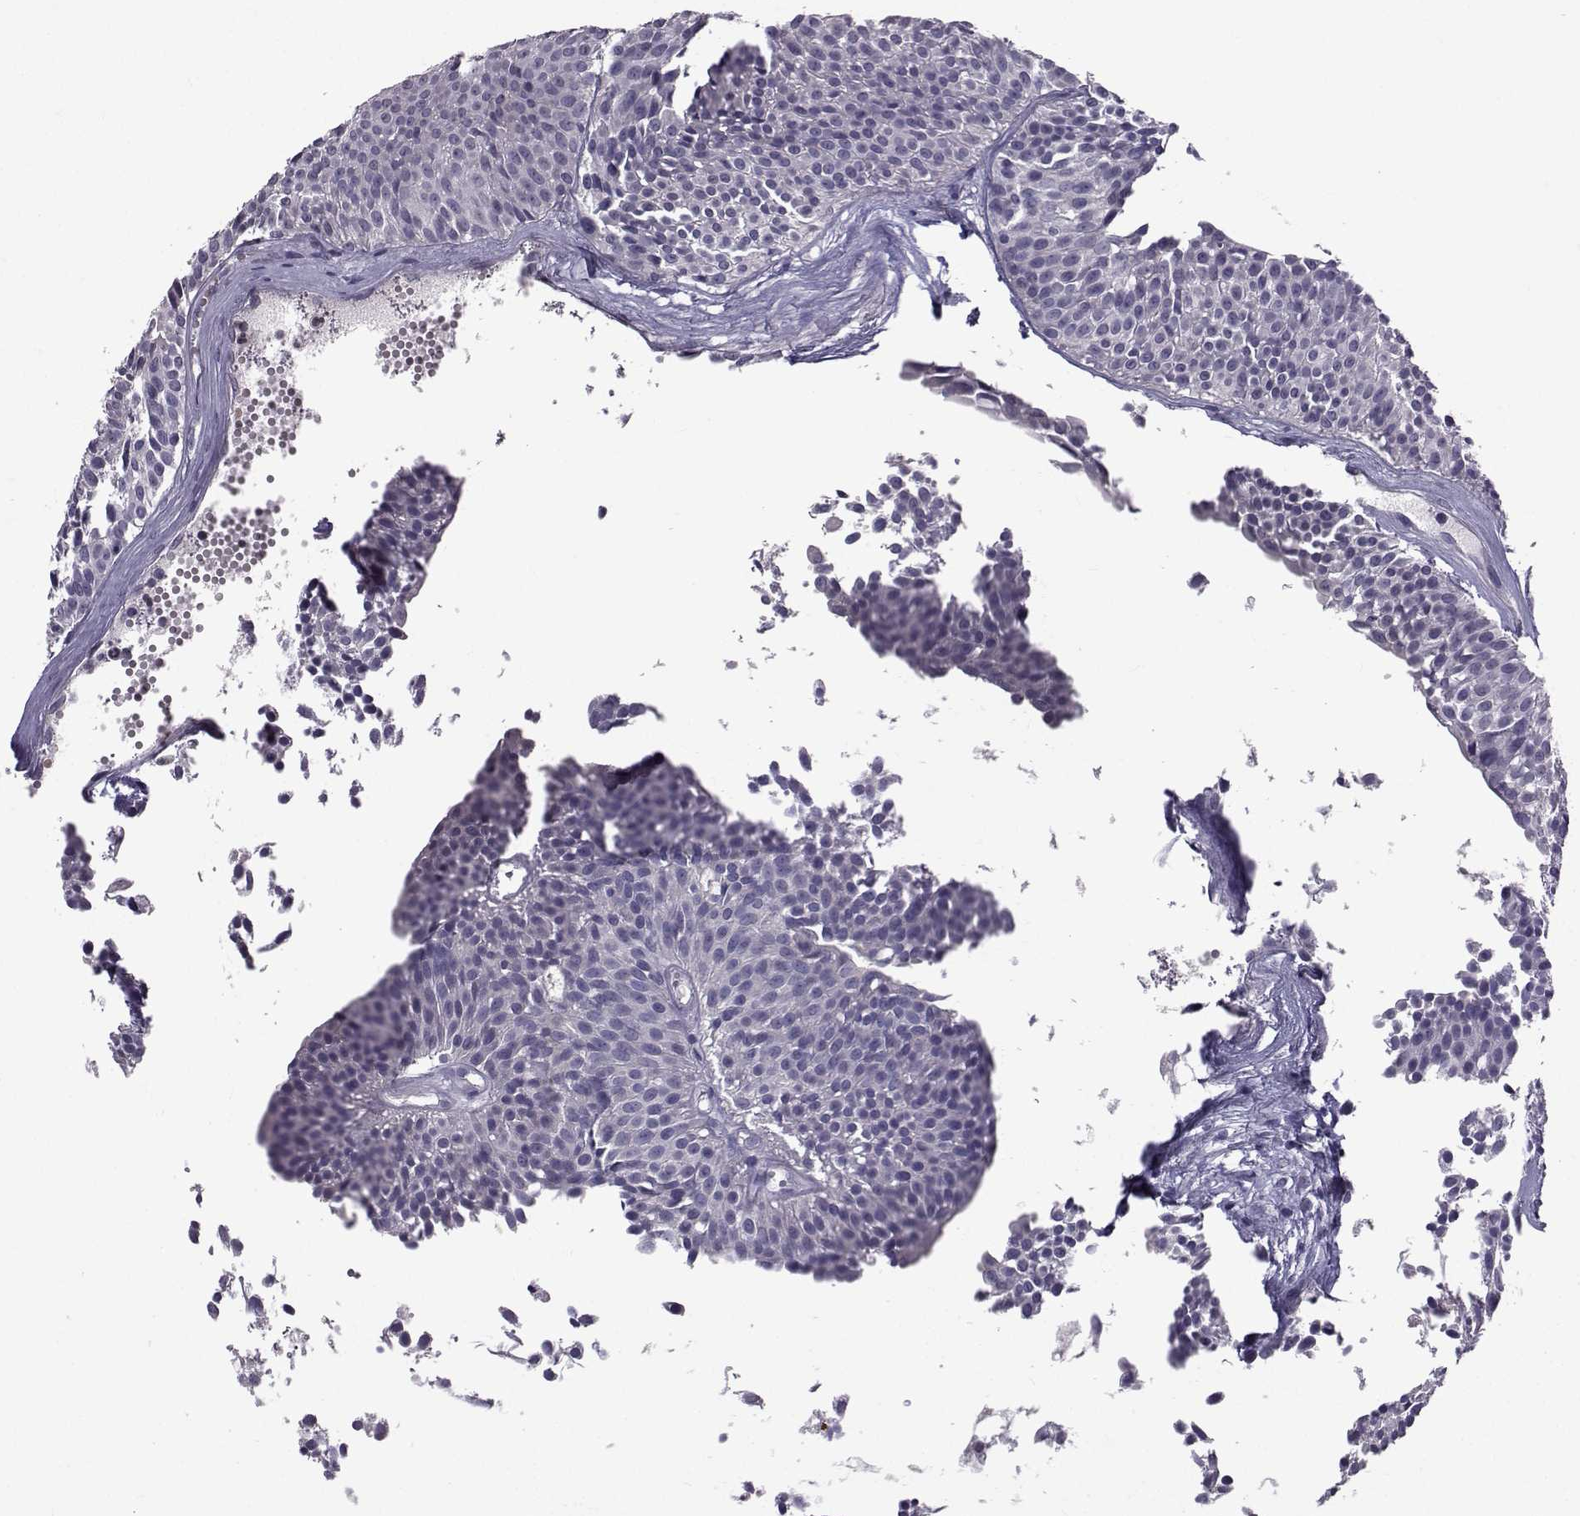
{"staining": {"intensity": "negative", "quantity": "none", "location": "none"}, "tissue": "urothelial cancer", "cell_type": "Tumor cells", "image_type": "cancer", "snomed": [{"axis": "morphology", "description": "Urothelial carcinoma, Low grade"}, {"axis": "topography", "description": "Urinary bladder"}], "caption": "A high-resolution image shows immunohistochemistry staining of low-grade urothelial carcinoma, which demonstrates no significant staining in tumor cells. (Immunohistochemistry, brightfield microscopy, high magnification).", "gene": "TNFRSF11B", "patient": {"sex": "male", "age": 63}}